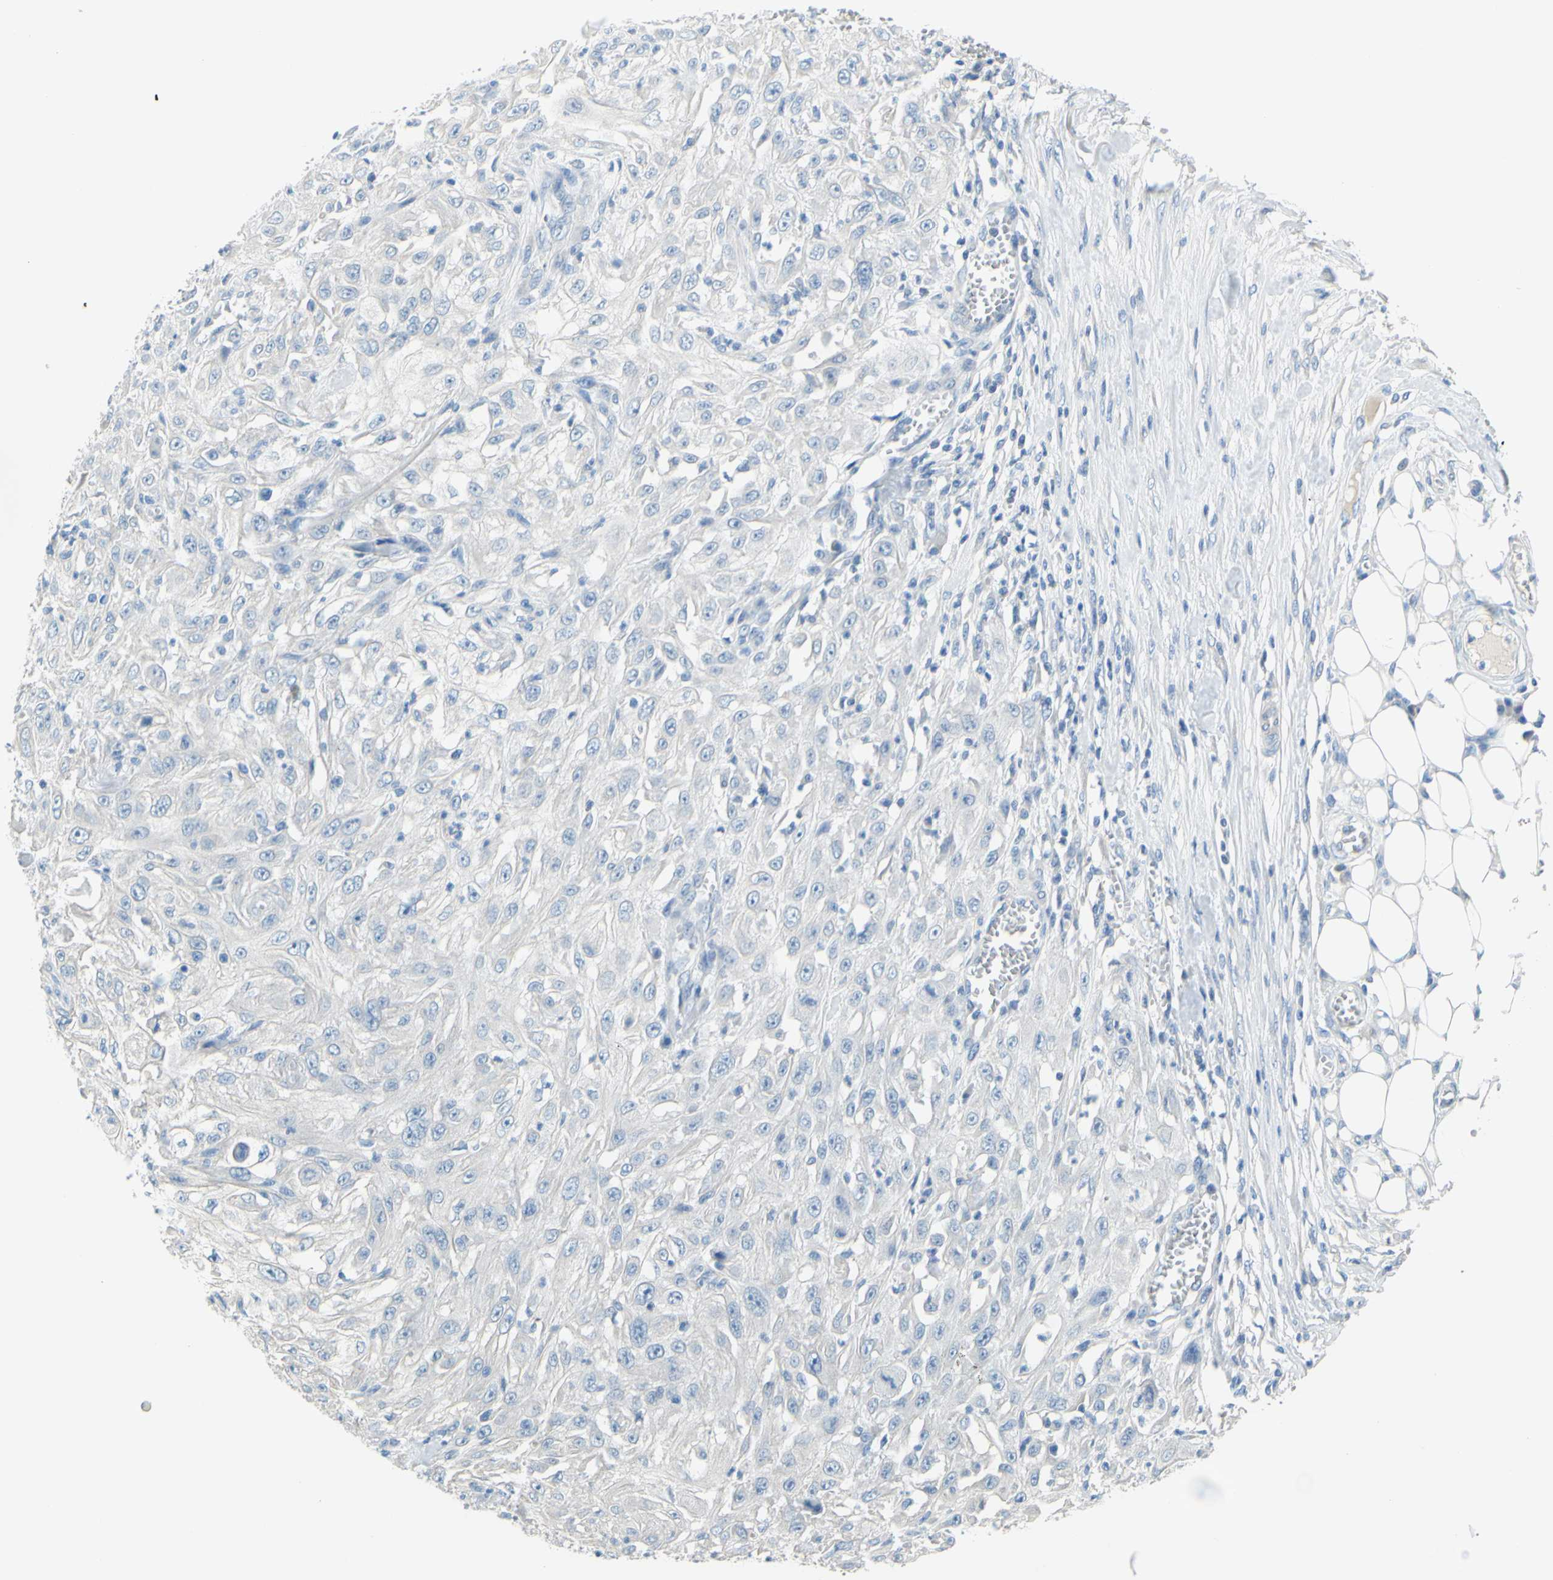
{"staining": {"intensity": "negative", "quantity": "none", "location": "none"}, "tissue": "skin cancer", "cell_type": "Tumor cells", "image_type": "cancer", "snomed": [{"axis": "morphology", "description": "Squamous cell carcinoma, NOS"}, {"axis": "morphology", "description": "Squamous cell carcinoma, metastatic, NOS"}, {"axis": "topography", "description": "Skin"}, {"axis": "topography", "description": "Lymph node"}], "caption": "Tumor cells are negative for protein expression in human skin cancer (squamous cell carcinoma). (DAB (3,3'-diaminobenzidine) immunohistochemistry (IHC), high magnification).", "gene": "SLC1A2", "patient": {"sex": "male", "age": 75}}